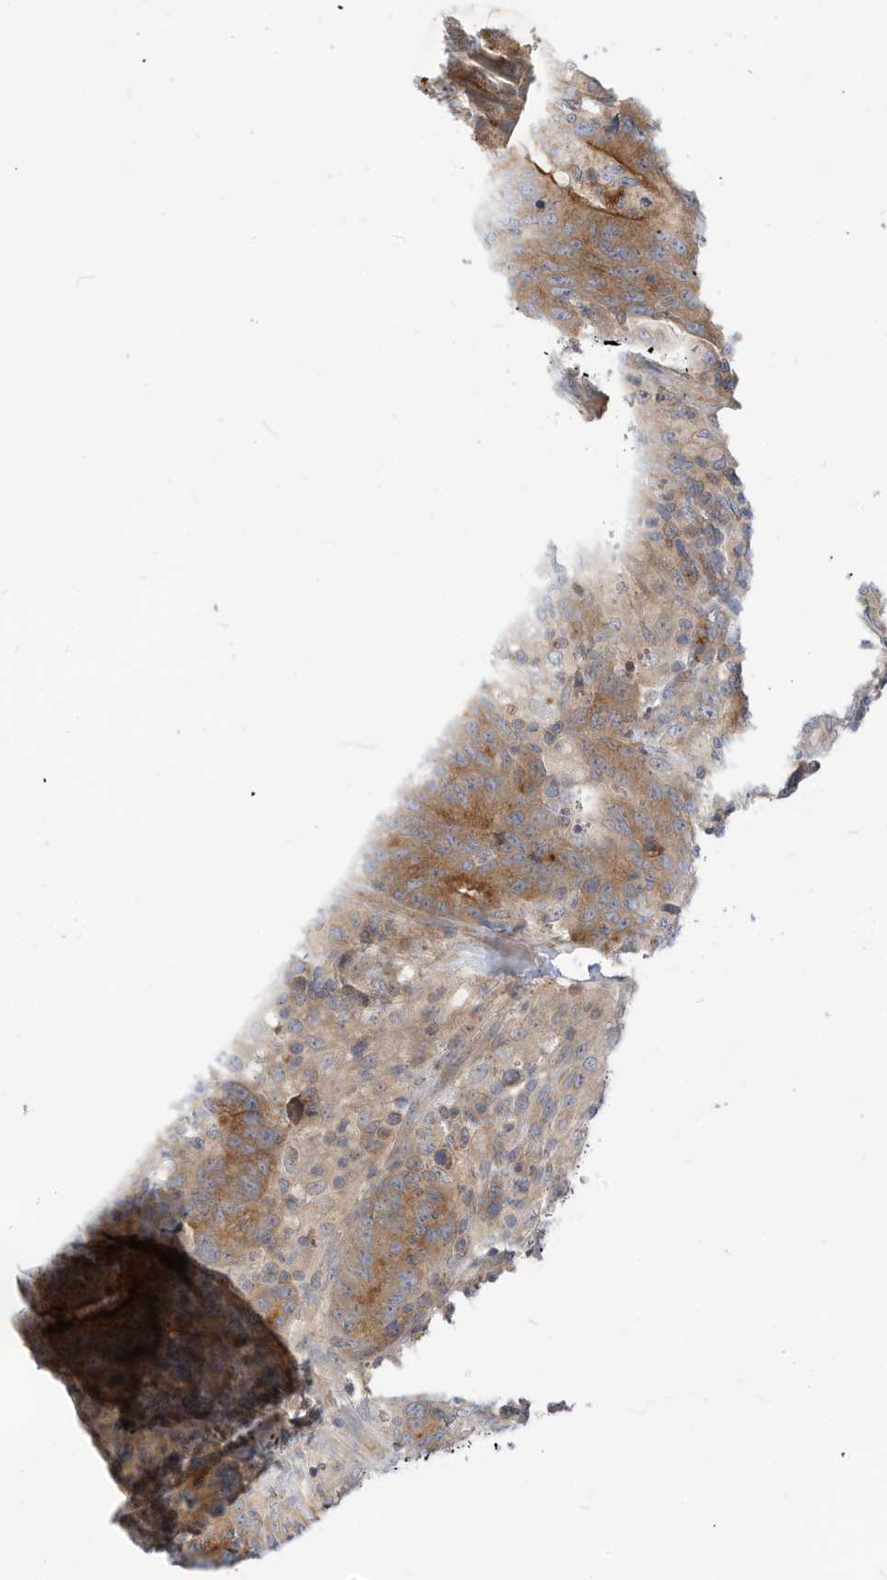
{"staining": {"intensity": "moderate", "quantity": ">75%", "location": "cytoplasmic/membranous"}, "tissue": "colorectal cancer", "cell_type": "Tumor cells", "image_type": "cancer", "snomed": [{"axis": "morphology", "description": "Normal tissue, NOS"}, {"axis": "morphology", "description": "Adenocarcinoma, NOS"}, {"axis": "topography", "description": "Colon"}], "caption": "Colorectal cancer stained with a protein marker shows moderate staining in tumor cells.", "gene": "OFD1", "patient": {"sex": "female", "age": 75}}